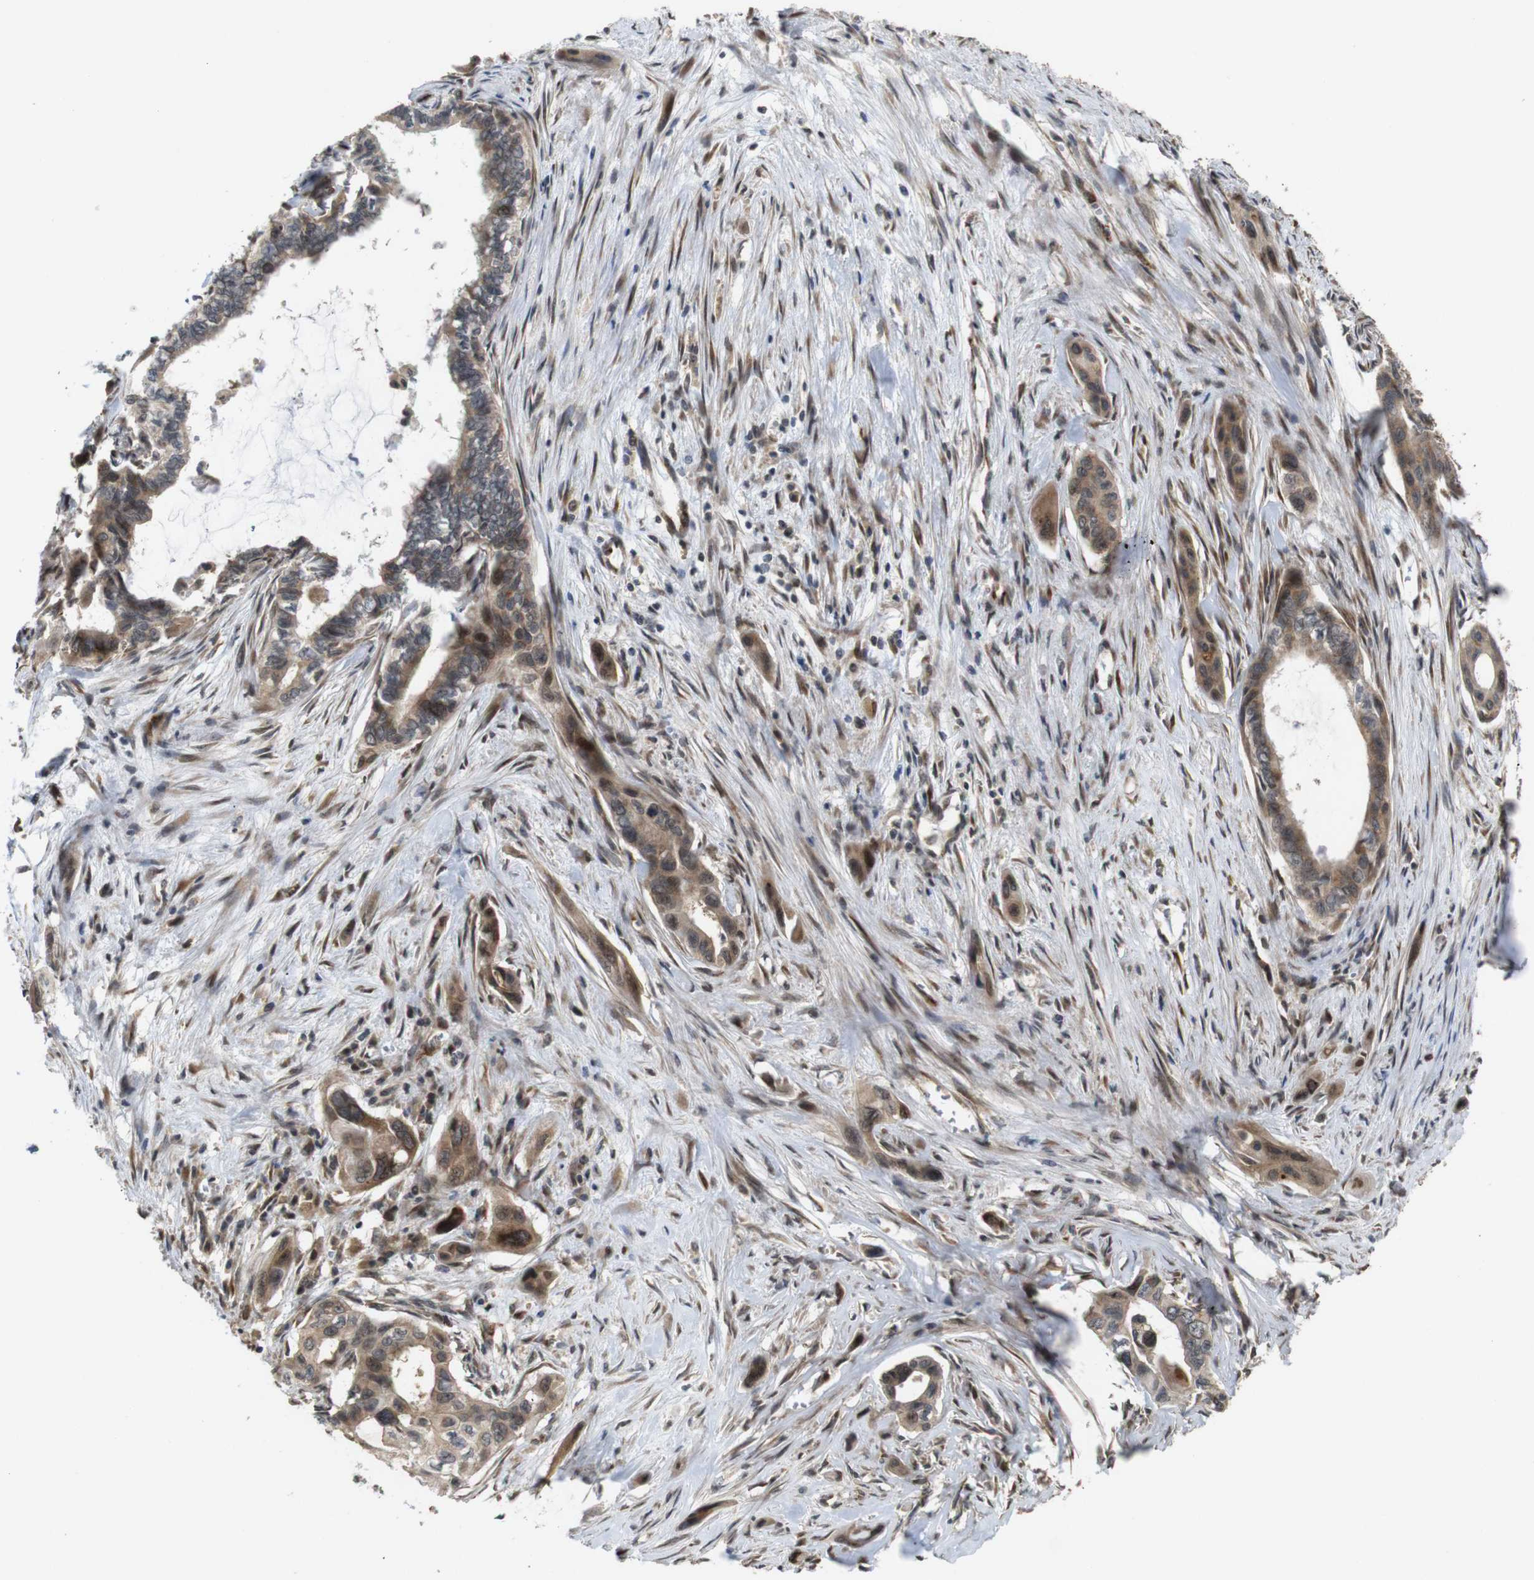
{"staining": {"intensity": "moderate", "quantity": ">75%", "location": "cytoplasmic/membranous"}, "tissue": "pancreatic cancer", "cell_type": "Tumor cells", "image_type": "cancer", "snomed": [{"axis": "morphology", "description": "Adenocarcinoma, NOS"}, {"axis": "topography", "description": "Pancreas"}], "caption": "Pancreatic adenocarcinoma stained for a protein (brown) reveals moderate cytoplasmic/membranous positive positivity in about >75% of tumor cells.", "gene": "EFCAB14", "patient": {"sex": "male", "age": 73}}